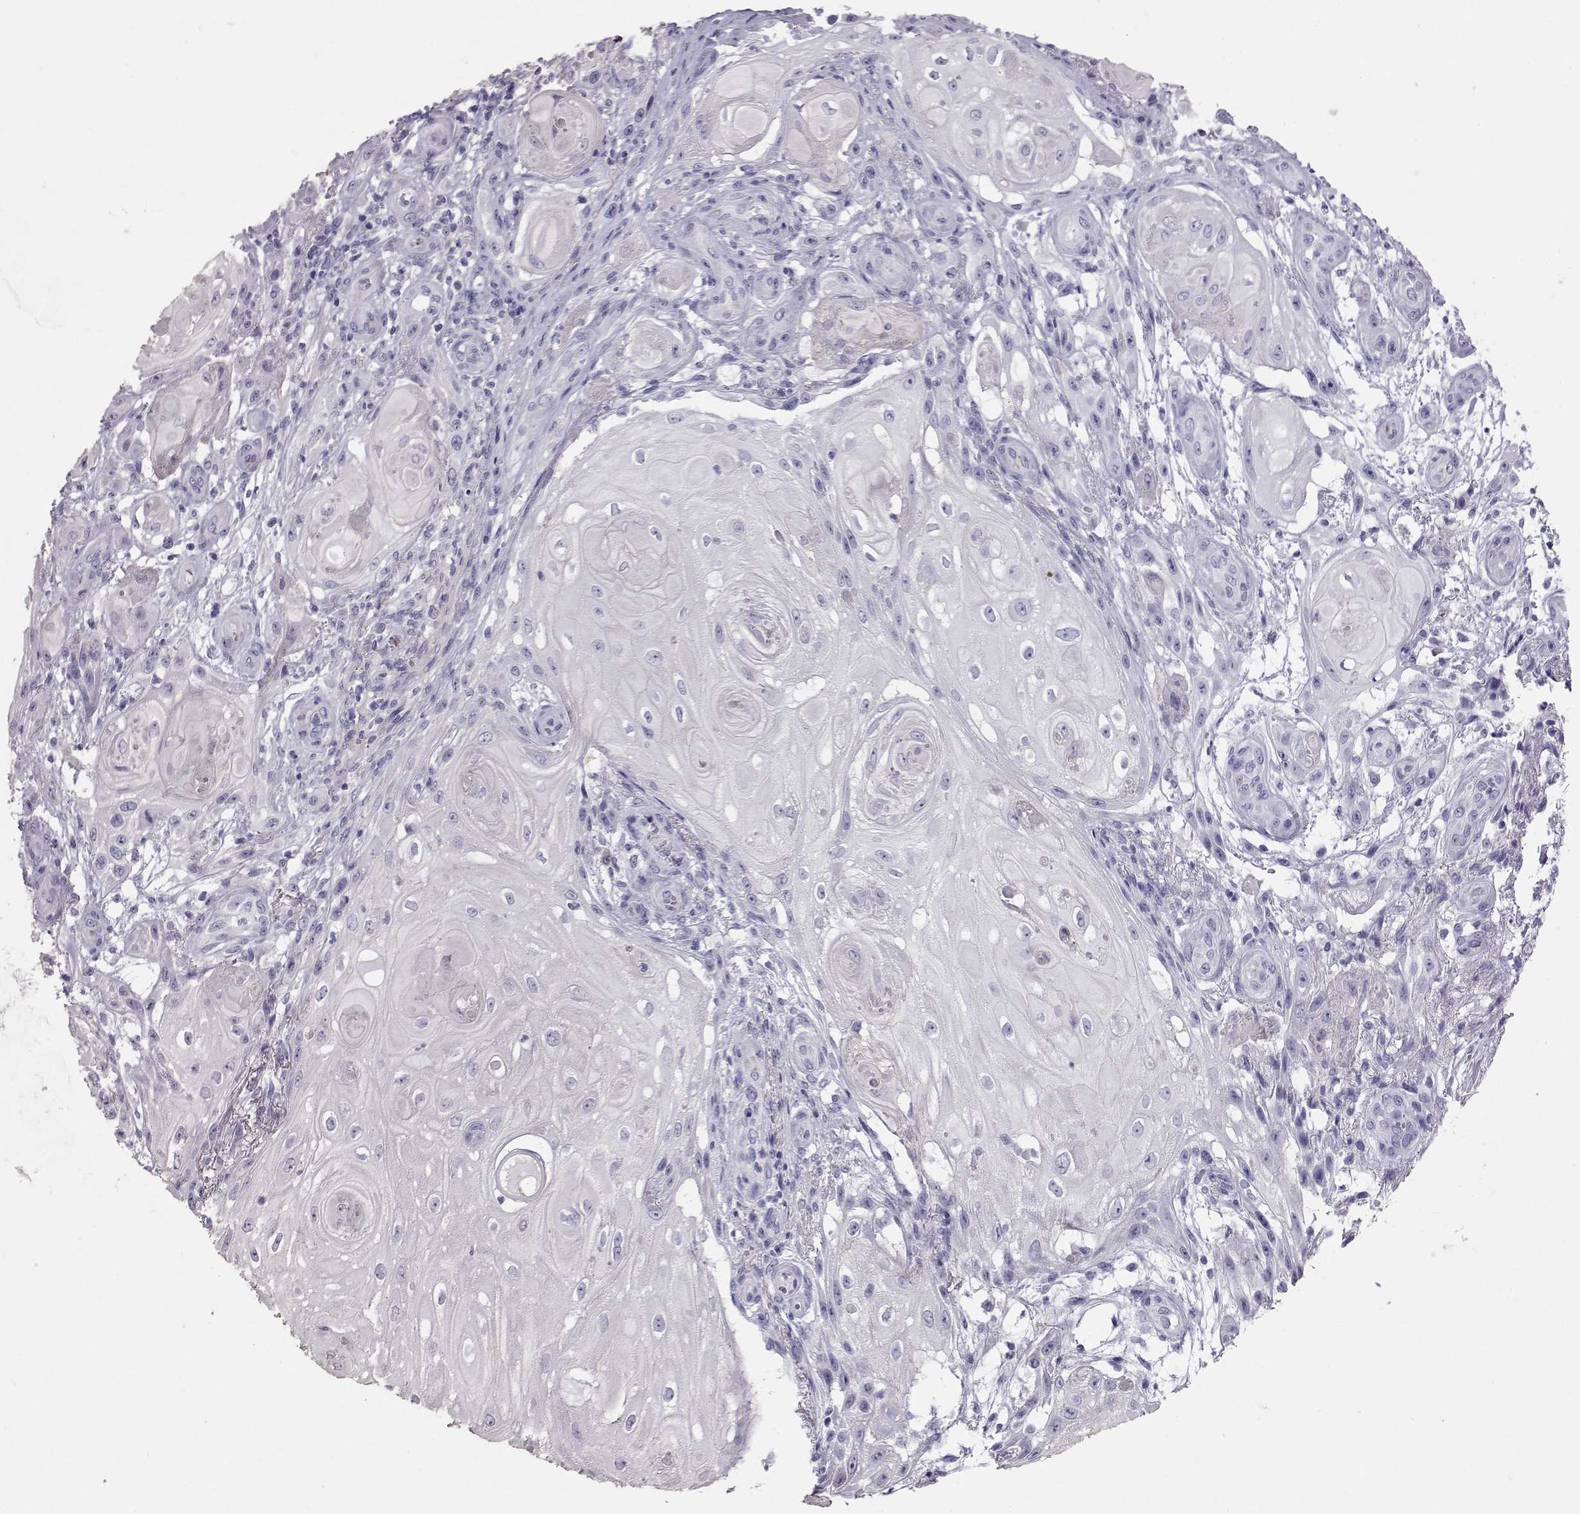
{"staining": {"intensity": "negative", "quantity": "none", "location": "none"}, "tissue": "skin cancer", "cell_type": "Tumor cells", "image_type": "cancer", "snomed": [{"axis": "morphology", "description": "Squamous cell carcinoma, NOS"}, {"axis": "topography", "description": "Skin"}], "caption": "A micrograph of squamous cell carcinoma (skin) stained for a protein reveals no brown staining in tumor cells.", "gene": "RD3", "patient": {"sex": "male", "age": 62}}